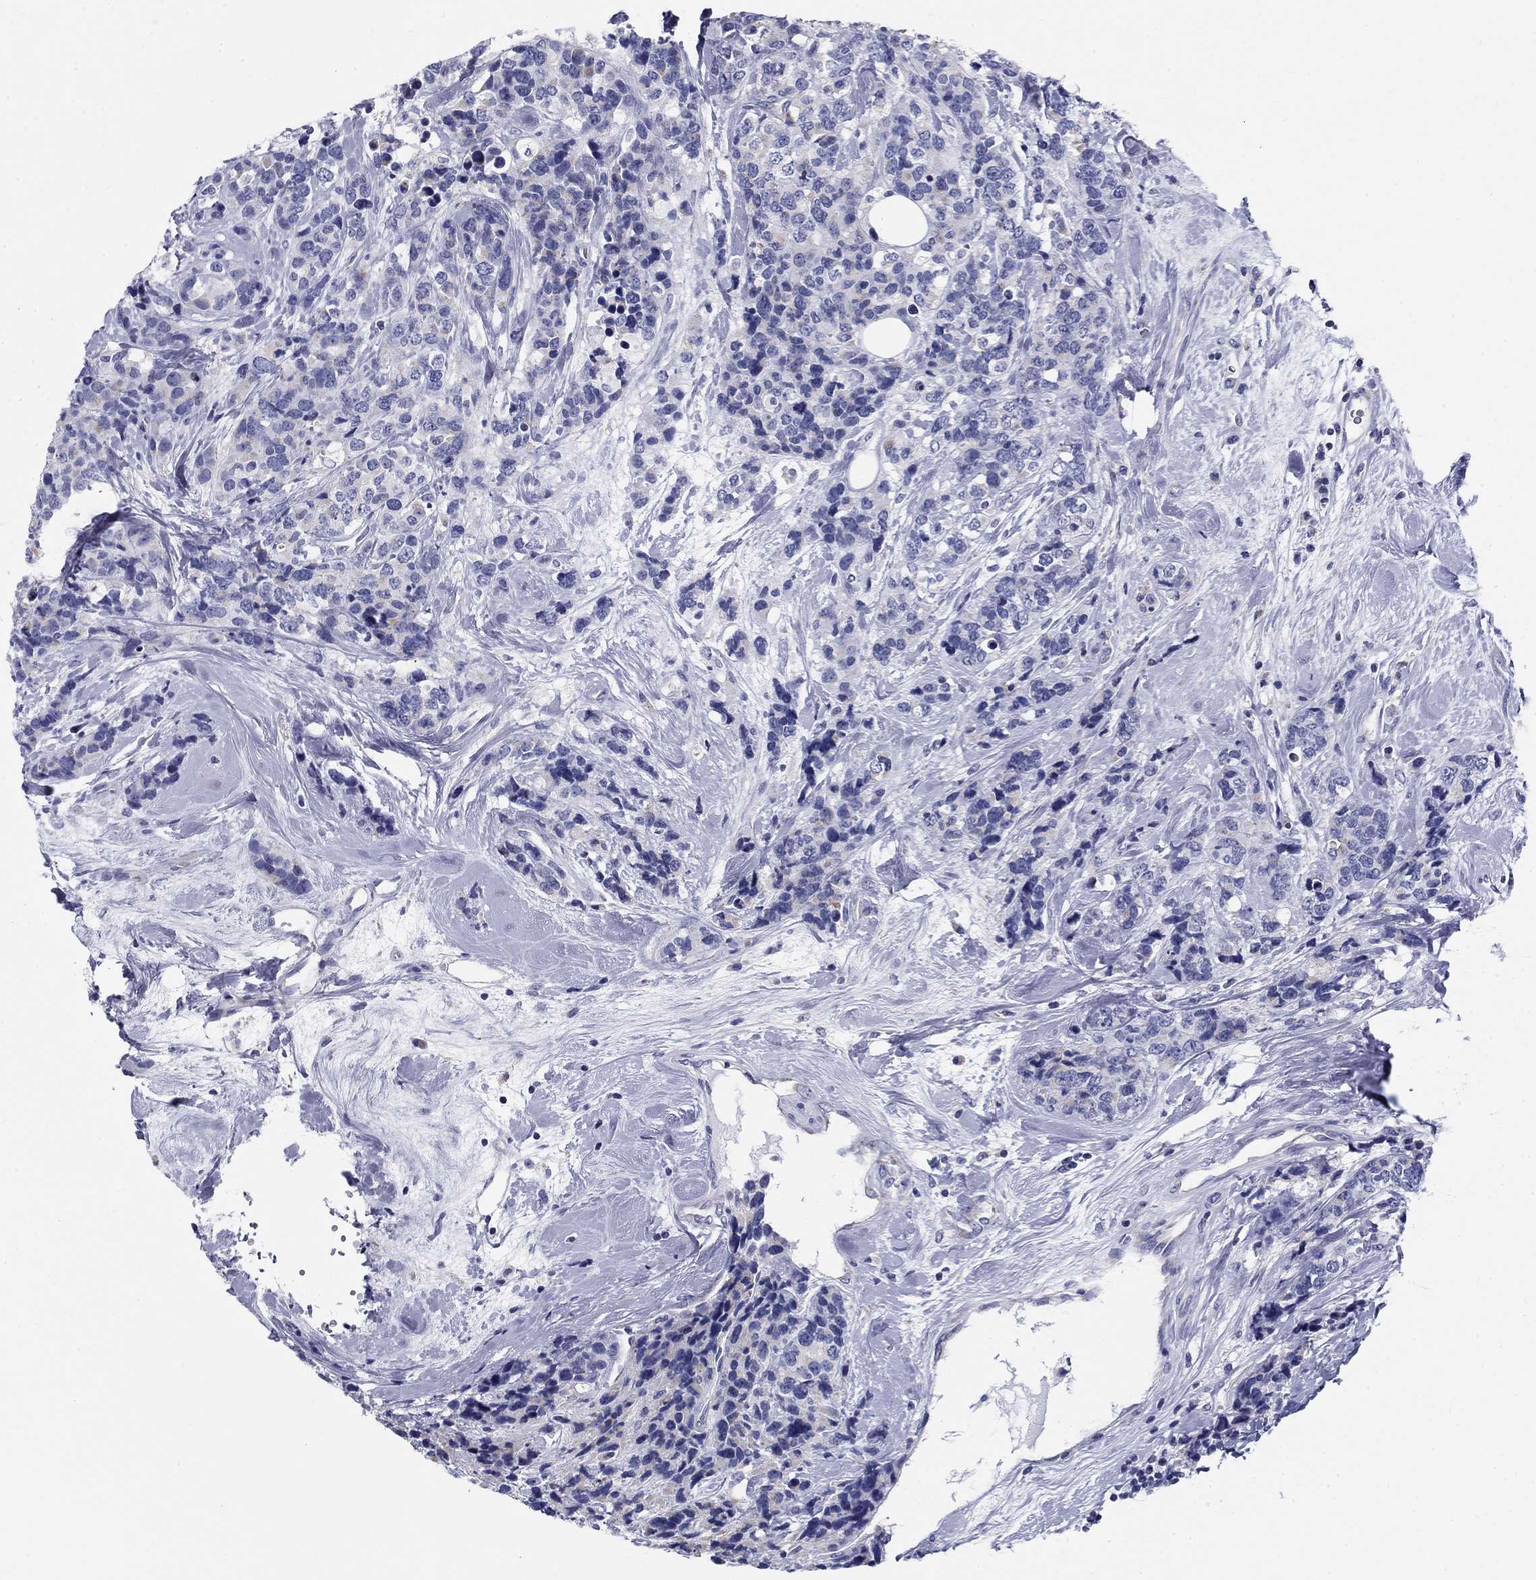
{"staining": {"intensity": "negative", "quantity": "none", "location": "none"}, "tissue": "breast cancer", "cell_type": "Tumor cells", "image_type": "cancer", "snomed": [{"axis": "morphology", "description": "Lobular carcinoma"}, {"axis": "topography", "description": "Breast"}], "caption": "The image displays no staining of tumor cells in breast cancer (lobular carcinoma).", "gene": "UPB1", "patient": {"sex": "female", "age": 59}}